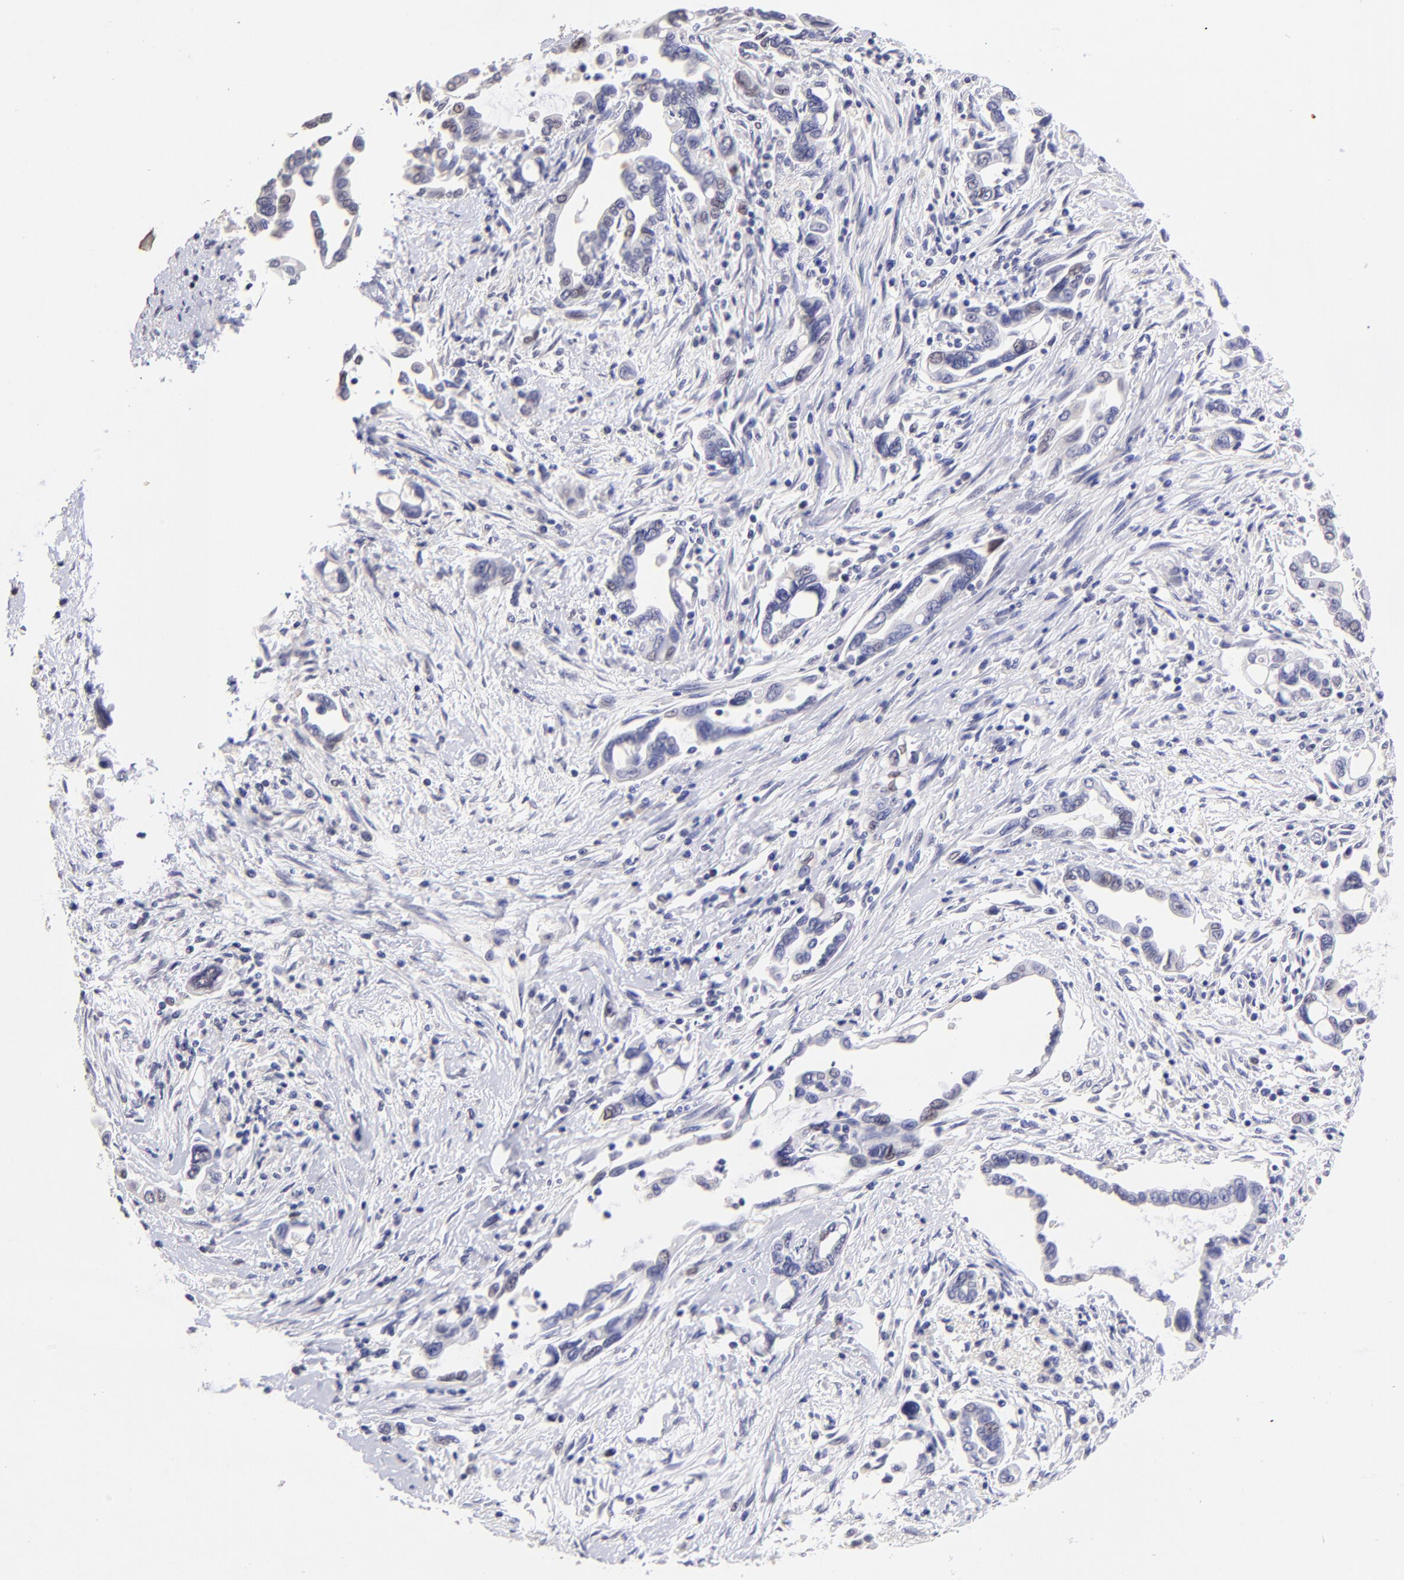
{"staining": {"intensity": "weak", "quantity": "<25%", "location": "nuclear"}, "tissue": "pancreatic cancer", "cell_type": "Tumor cells", "image_type": "cancer", "snomed": [{"axis": "morphology", "description": "Adenocarcinoma, NOS"}, {"axis": "topography", "description": "Pancreas"}], "caption": "A micrograph of human pancreatic adenocarcinoma is negative for staining in tumor cells.", "gene": "DNMT1", "patient": {"sex": "female", "age": 57}}